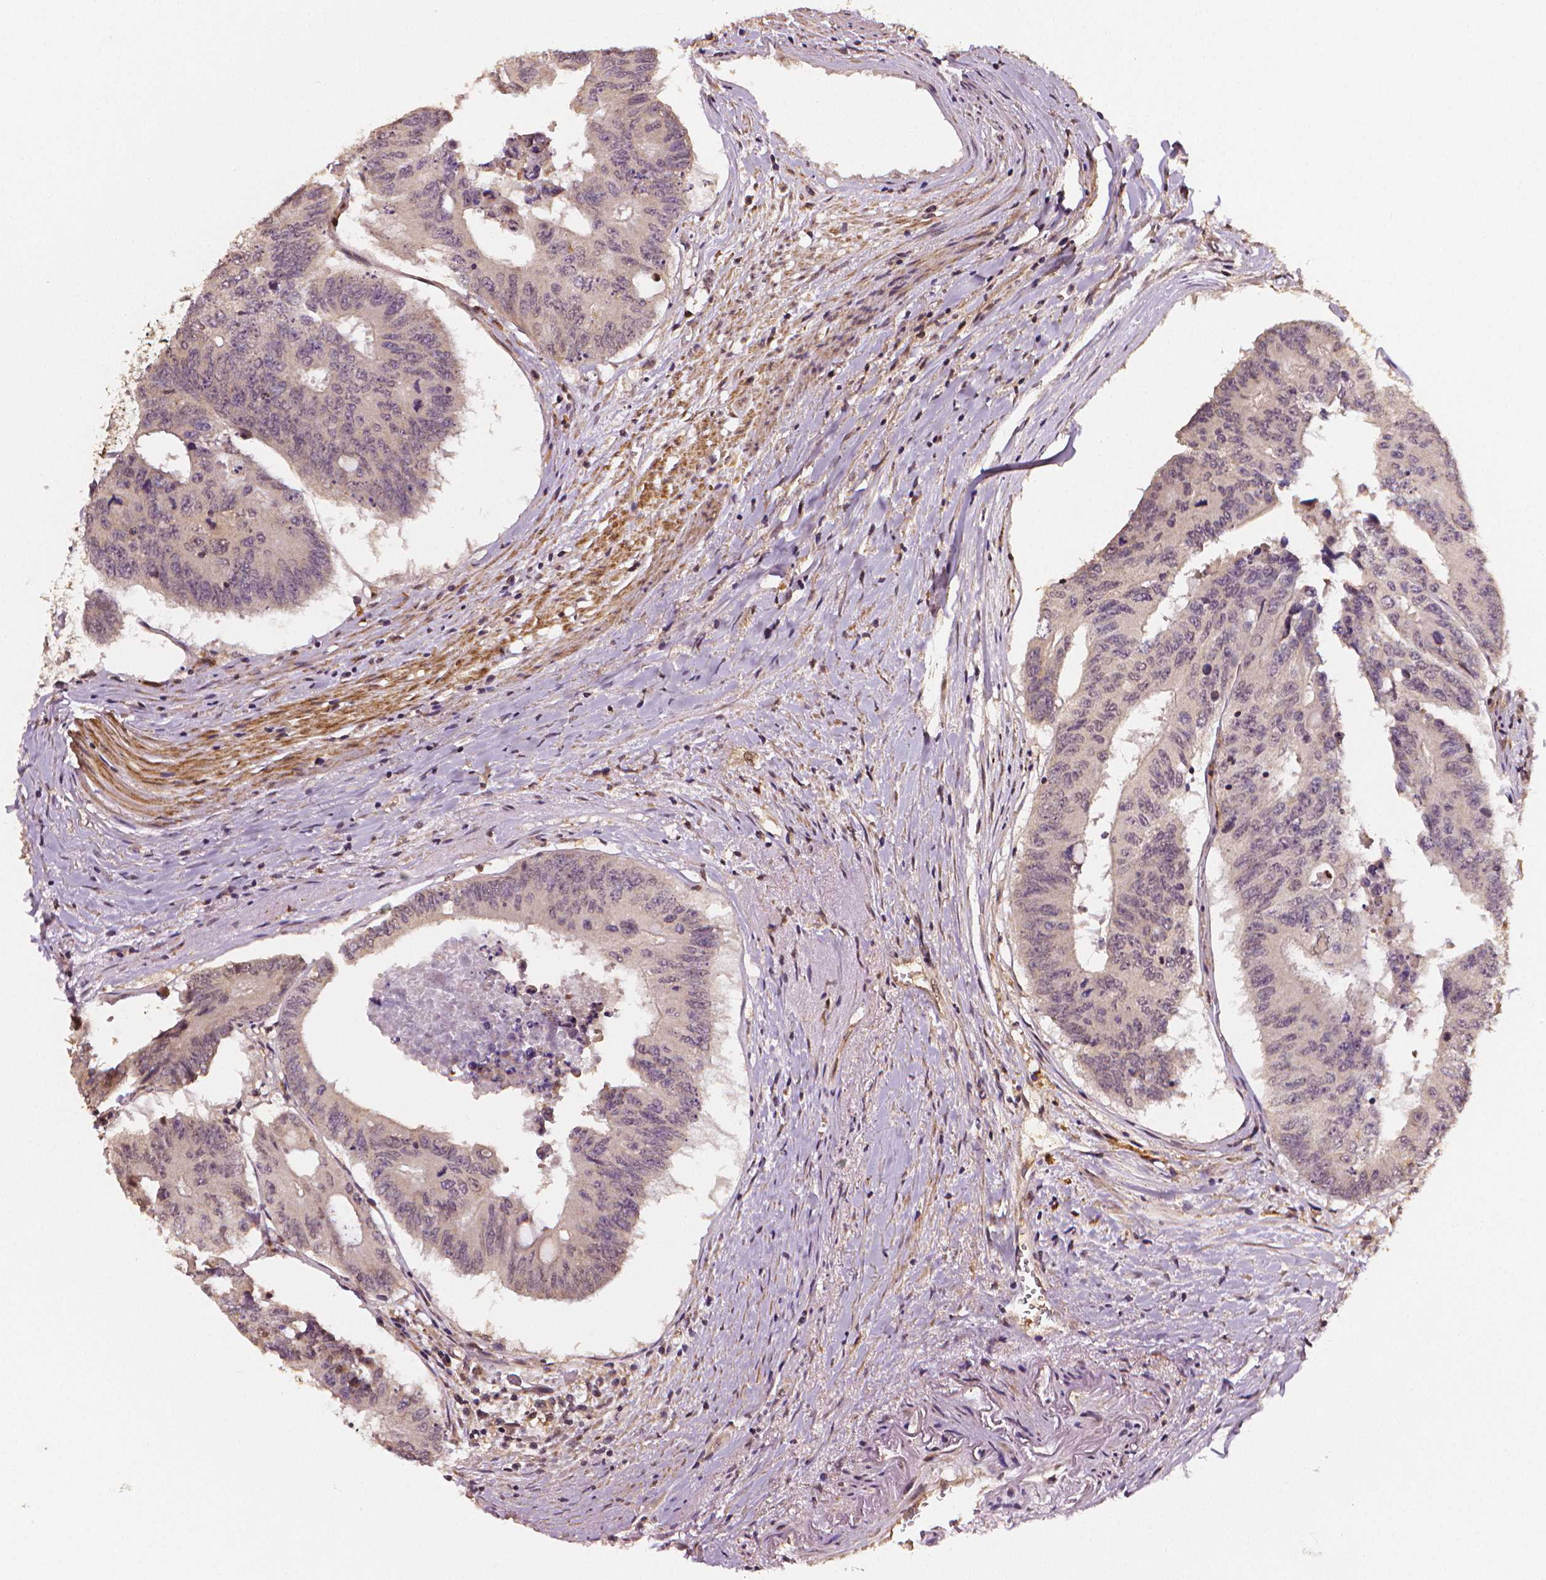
{"staining": {"intensity": "negative", "quantity": "none", "location": "none"}, "tissue": "colorectal cancer", "cell_type": "Tumor cells", "image_type": "cancer", "snomed": [{"axis": "morphology", "description": "Adenocarcinoma, NOS"}, {"axis": "topography", "description": "Rectum"}], "caption": "Tumor cells show no significant staining in colorectal cancer (adenocarcinoma).", "gene": "STAT3", "patient": {"sex": "male", "age": 59}}